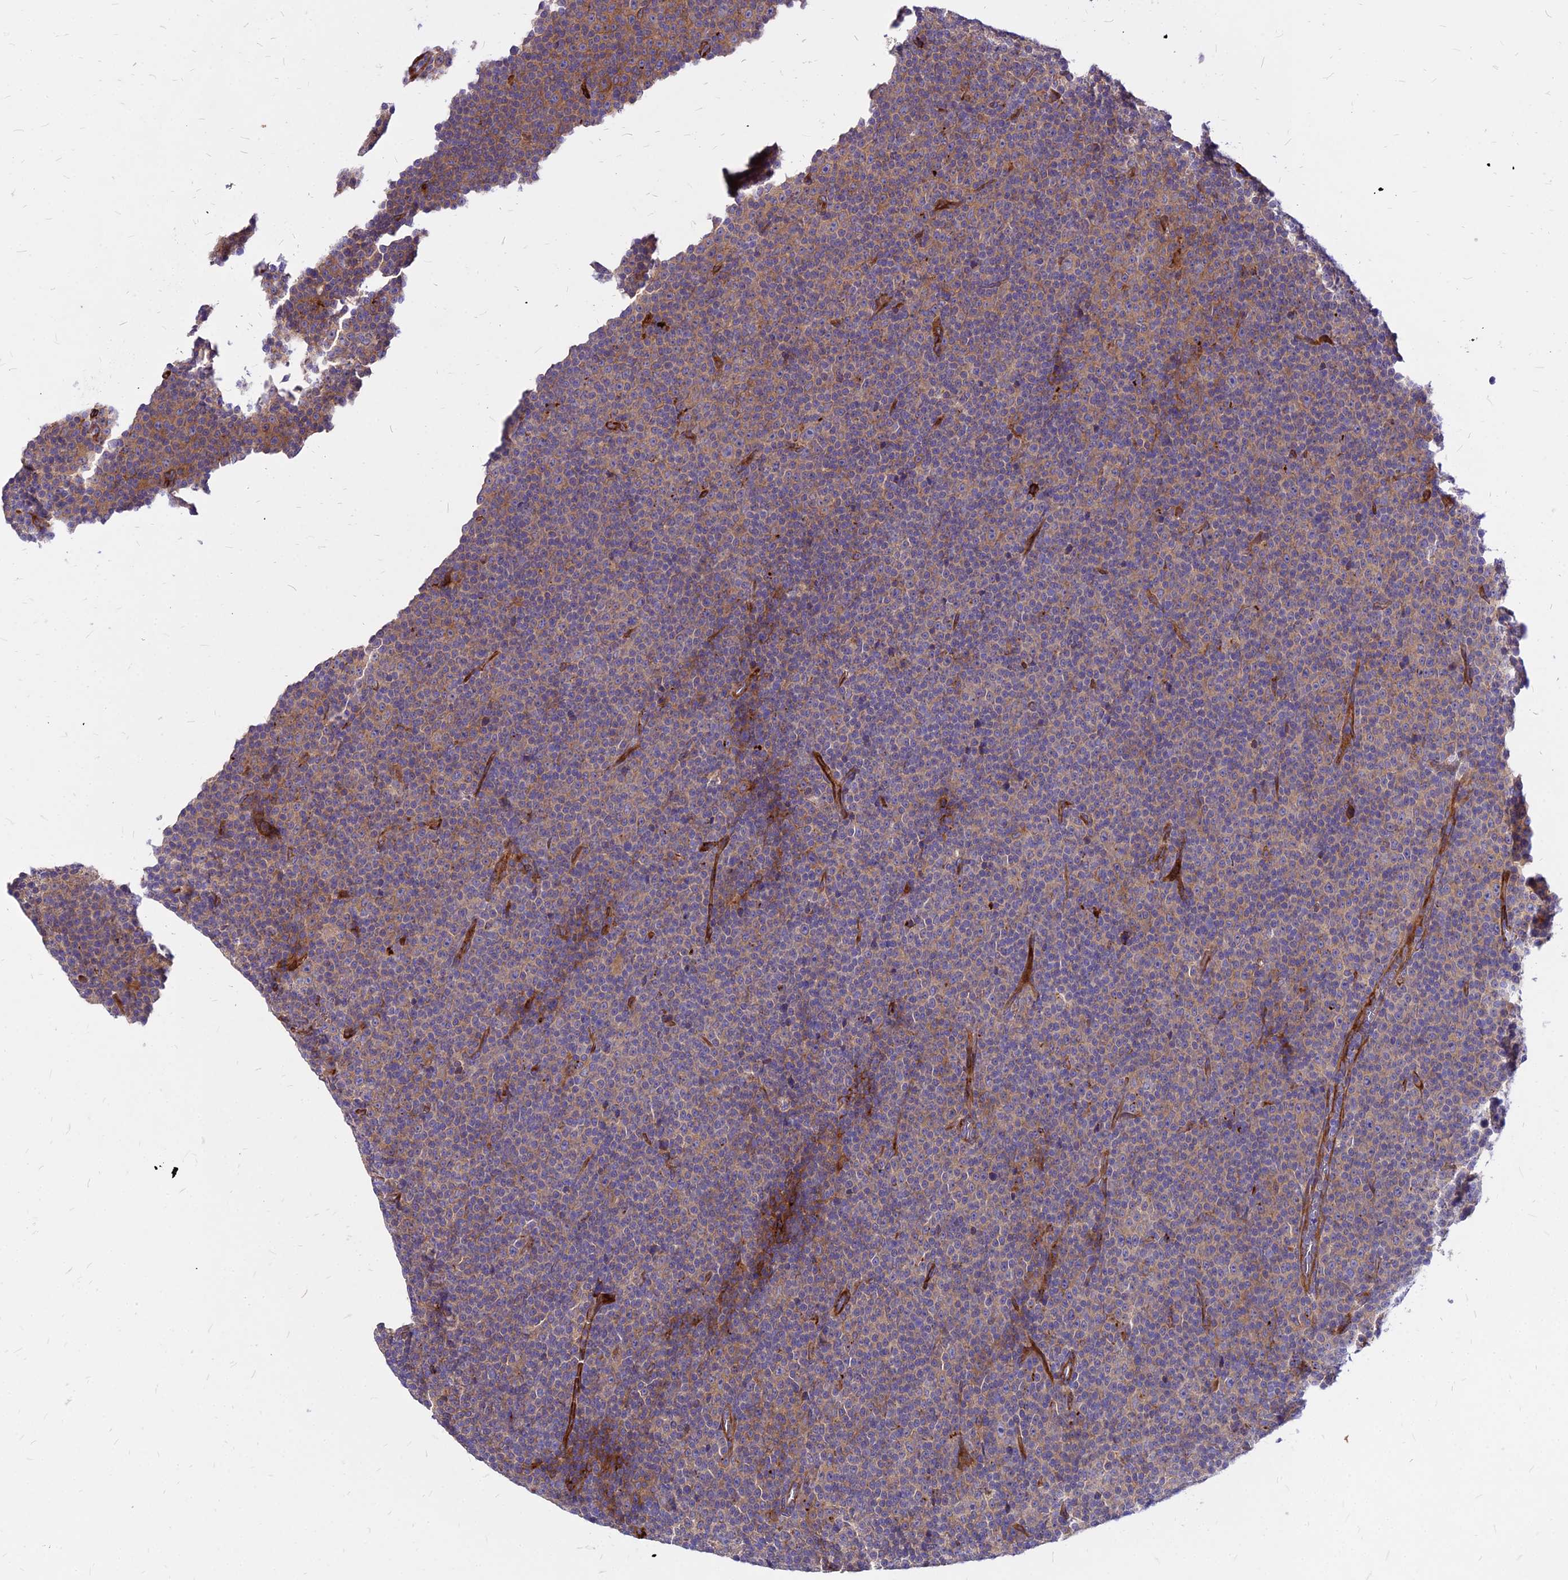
{"staining": {"intensity": "moderate", "quantity": "25%-75%", "location": "cytoplasmic/membranous"}, "tissue": "lymphoma", "cell_type": "Tumor cells", "image_type": "cancer", "snomed": [{"axis": "morphology", "description": "Malignant lymphoma, non-Hodgkin's type, Low grade"}, {"axis": "topography", "description": "Lymph node"}], "caption": "Human lymphoma stained with a brown dye demonstrates moderate cytoplasmic/membranous positive staining in approximately 25%-75% of tumor cells.", "gene": "COMMD10", "patient": {"sex": "female", "age": 67}}